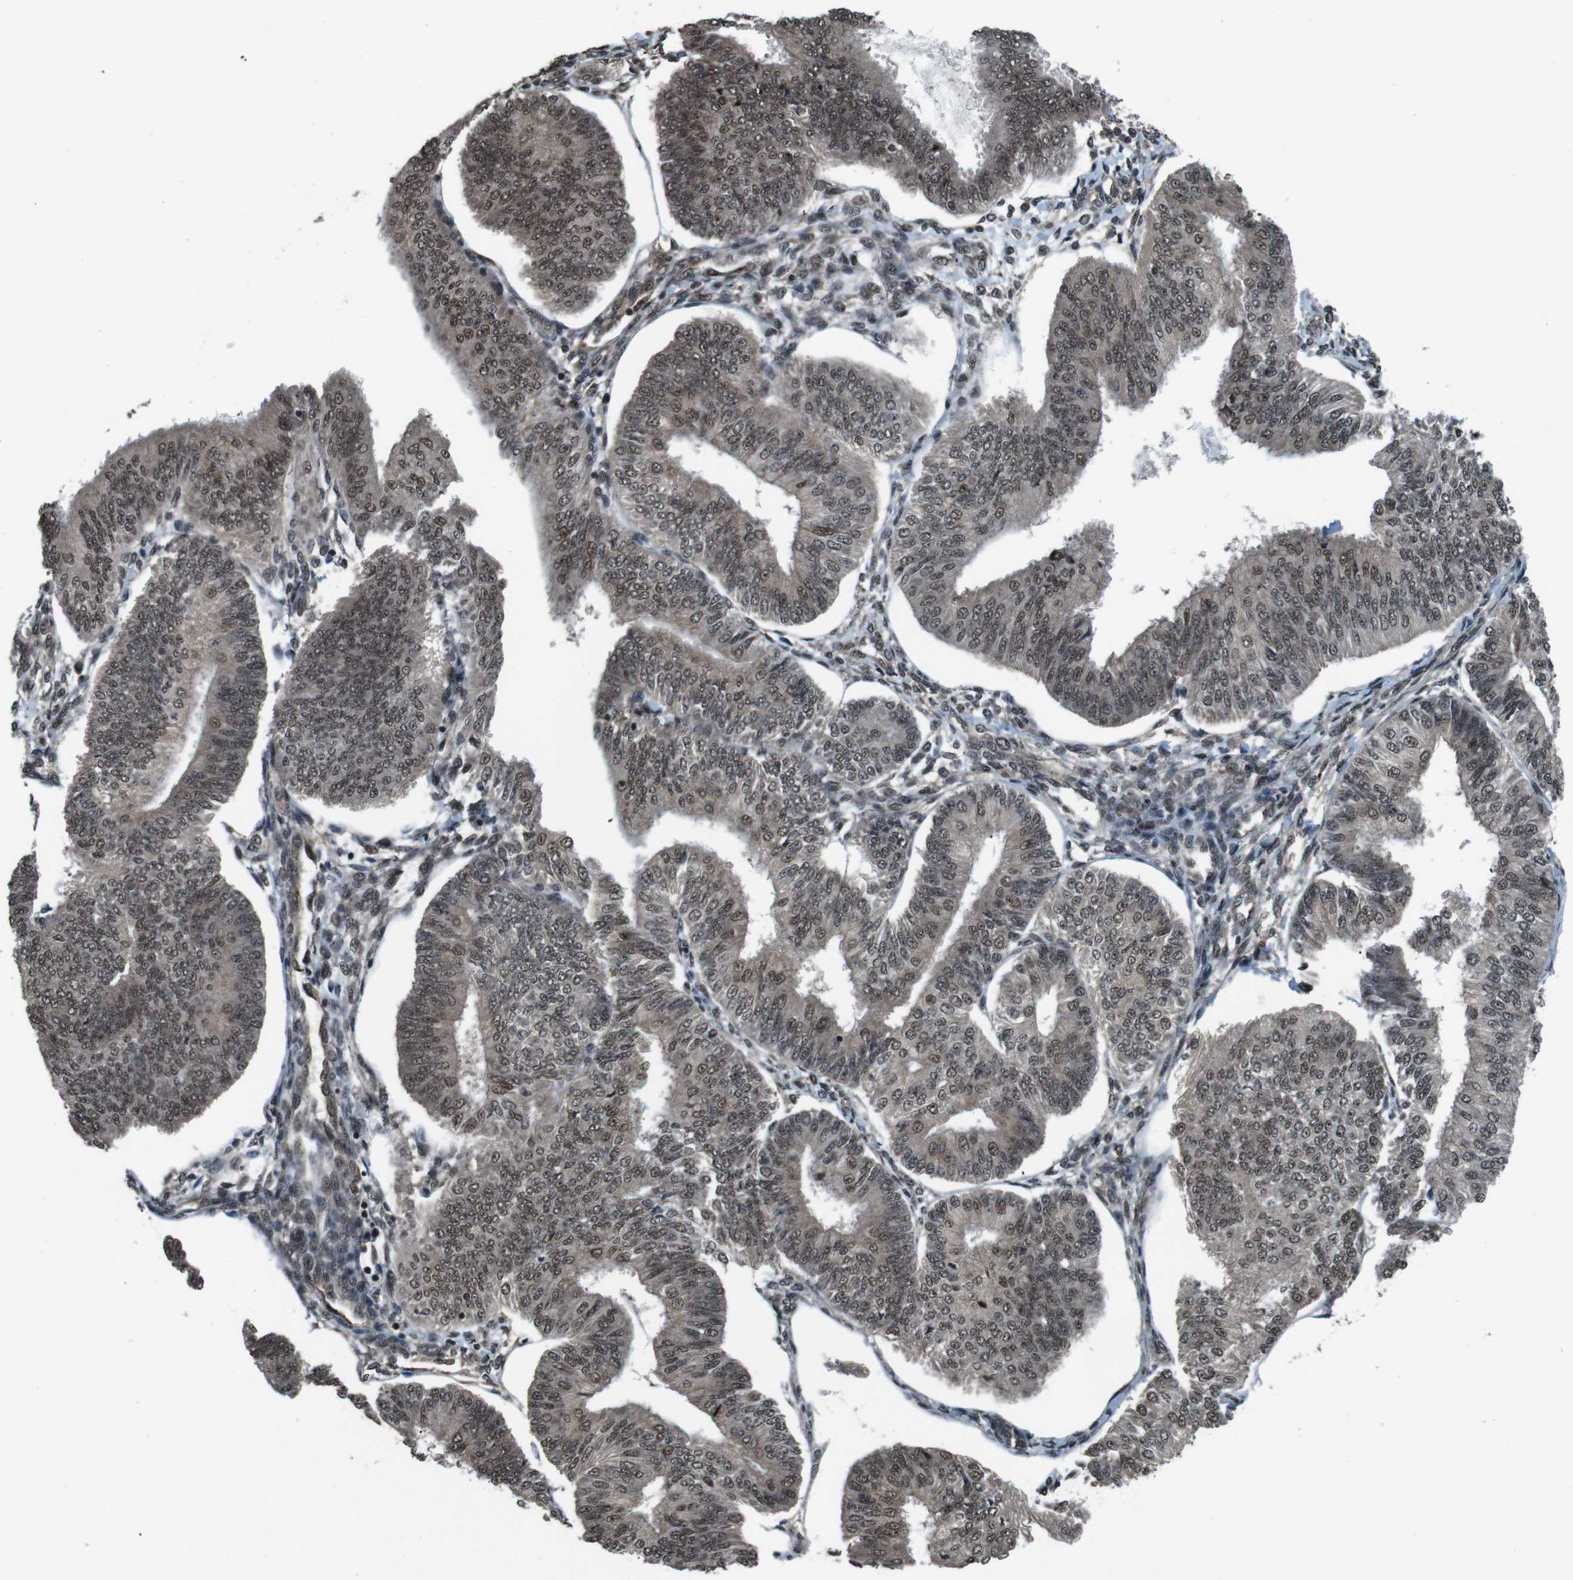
{"staining": {"intensity": "weak", "quantity": ">75%", "location": "cytoplasmic/membranous,nuclear"}, "tissue": "endometrial cancer", "cell_type": "Tumor cells", "image_type": "cancer", "snomed": [{"axis": "morphology", "description": "Adenocarcinoma, NOS"}, {"axis": "topography", "description": "Endometrium"}], "caption": "Immunohistochemical staining of adenocarcinoma (endometrial) shows low levels of weak cytoplasmic/membranous and nuclear protein positivity in approximately >75% of tumor cells.", "gene": "NR4A2", "patient": {"sex": "female", "age": 58}}